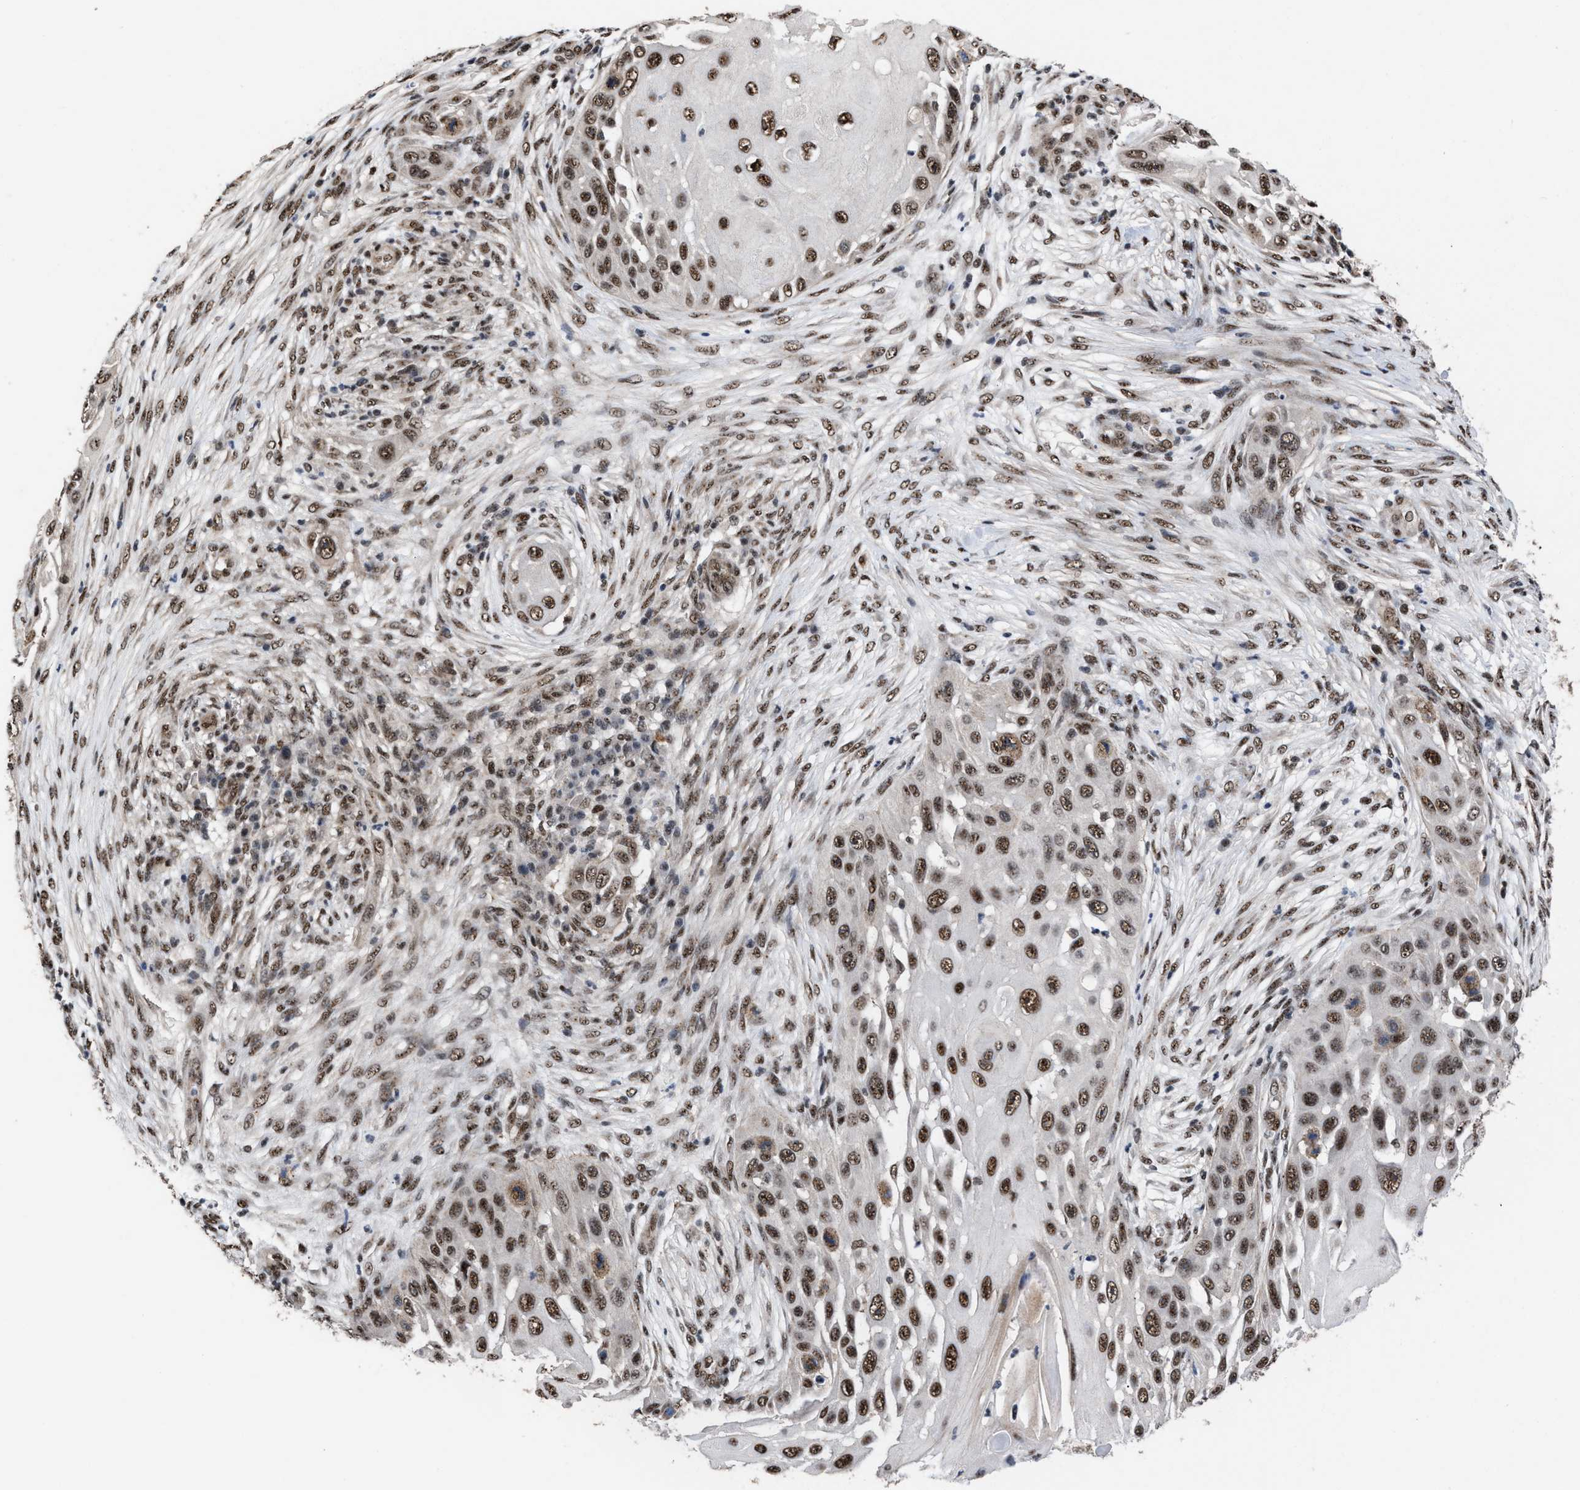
{"staining": {"intensity": "strong", "quantity": ">75%", "location": "nuclear"}, "tissue": "skin cancer", "cell_type": "Tumor cells", "image_type": "cancer", "snomed": [{"axis": "morphology", "description": "Squamous cell carcinoma, NOS"}, {"axis": "topography", "description": "Skin"}], "caption": "This photomicrograph reveals immunohistochemistry (IHC) staining of human squamous cell carcinoma (skin), with high strong nuclear expression in approximately >75% of tumor cells.", "gene": "EIF4A3", "patient": {"sex": "female", "age": 44}}